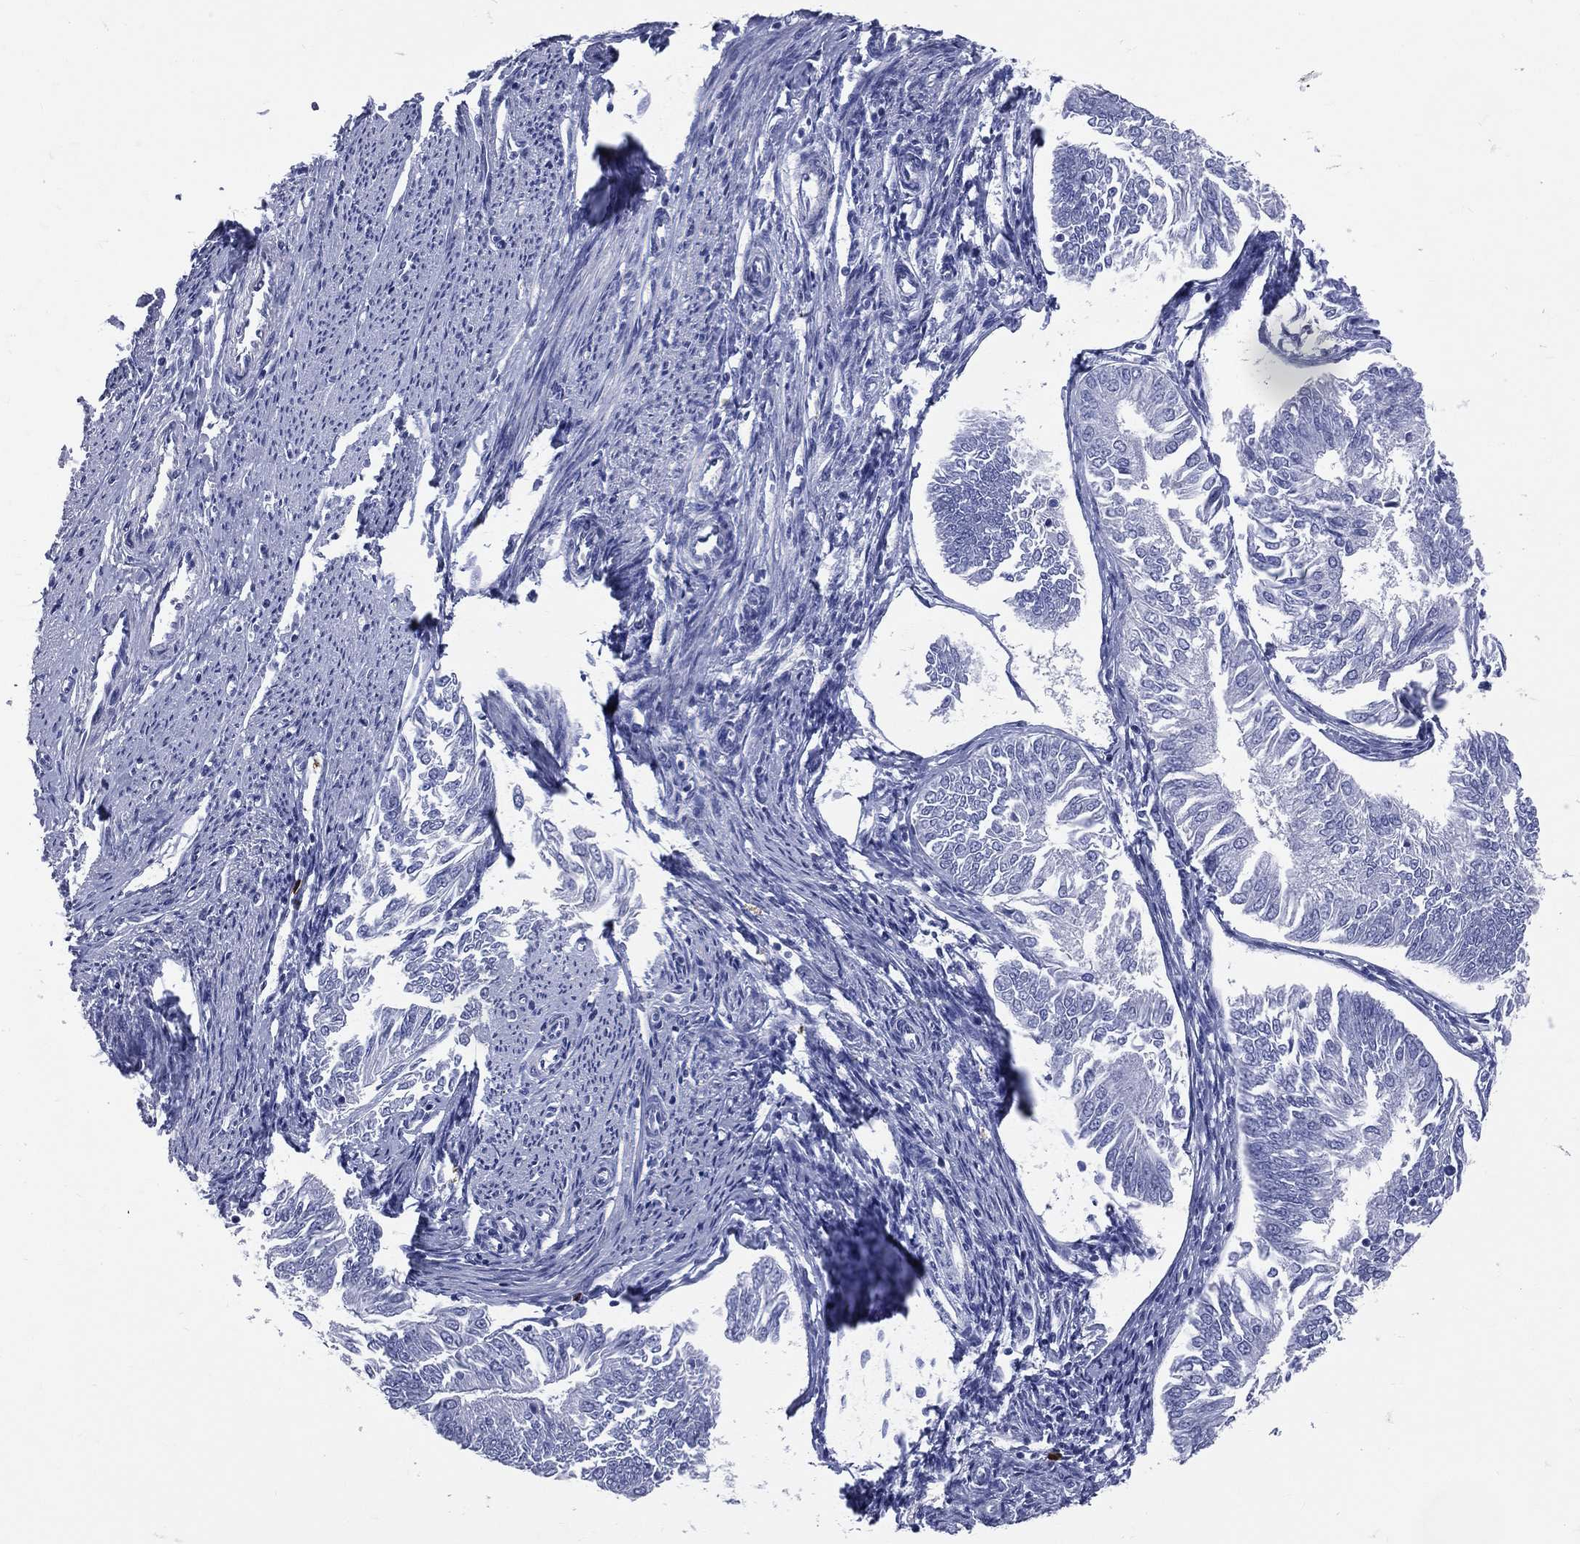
{"staining": {"intensity": "negative", "quantity": "none", "location": "none"}, "tissue": "endometrial cancer", "cell_type": "Tumor cells", "image_type": "cancer", "snomed": [{"axis": "morphology", "description": "Adenocarcinoma, NOS"}, {"axis": "topography", "description": "Endometrium"}], "caption": "Image shows no significant protein expression in tumor cells of endometrial adenocarcinoma. (Immunohistochemistry (ihc), brightfield microscopy, high magnification).", "gene": "PGLYRP1", "patient": {"sex": "female", "age": 58}}